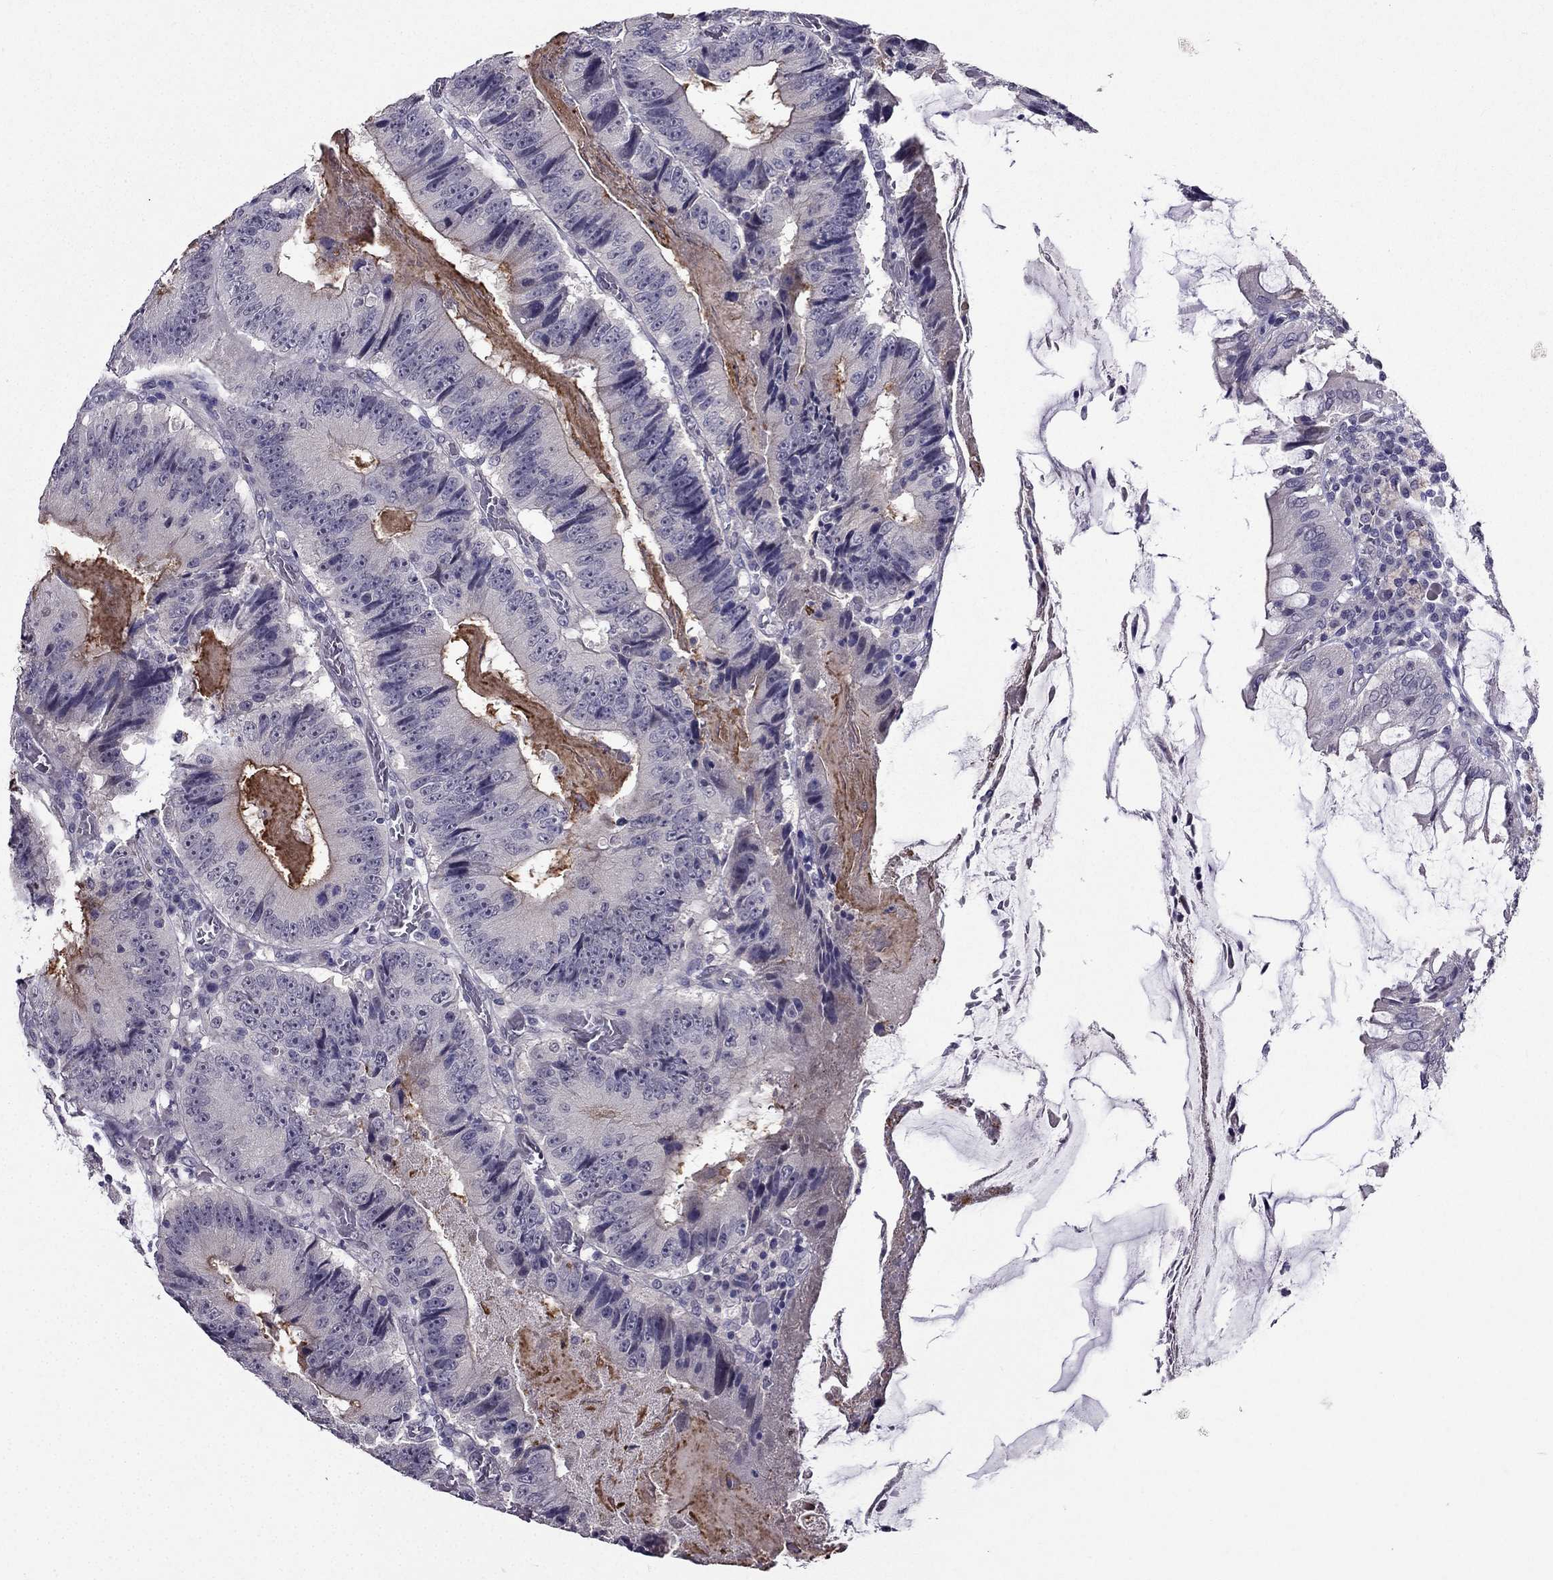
{"staining": {"intensity": "weak", "quantity": "<25%", "location": "cytoplasmic/membranous"}, "tissue": "colorectal cancer", "cell_type": "Tumor cells", "image_type": "cancer", "snomed": [{"axis": "morphology", "description": "Adenocarcinoma, NOS"}, {"axis": "topography", "description": "Colon"}], "caption": "A histopathology image of human colorectal adenocarcinoma is negative for staining in tumor cells.", "gene": "DUSP15", "patient": {"sex": "female", "age": 86}}